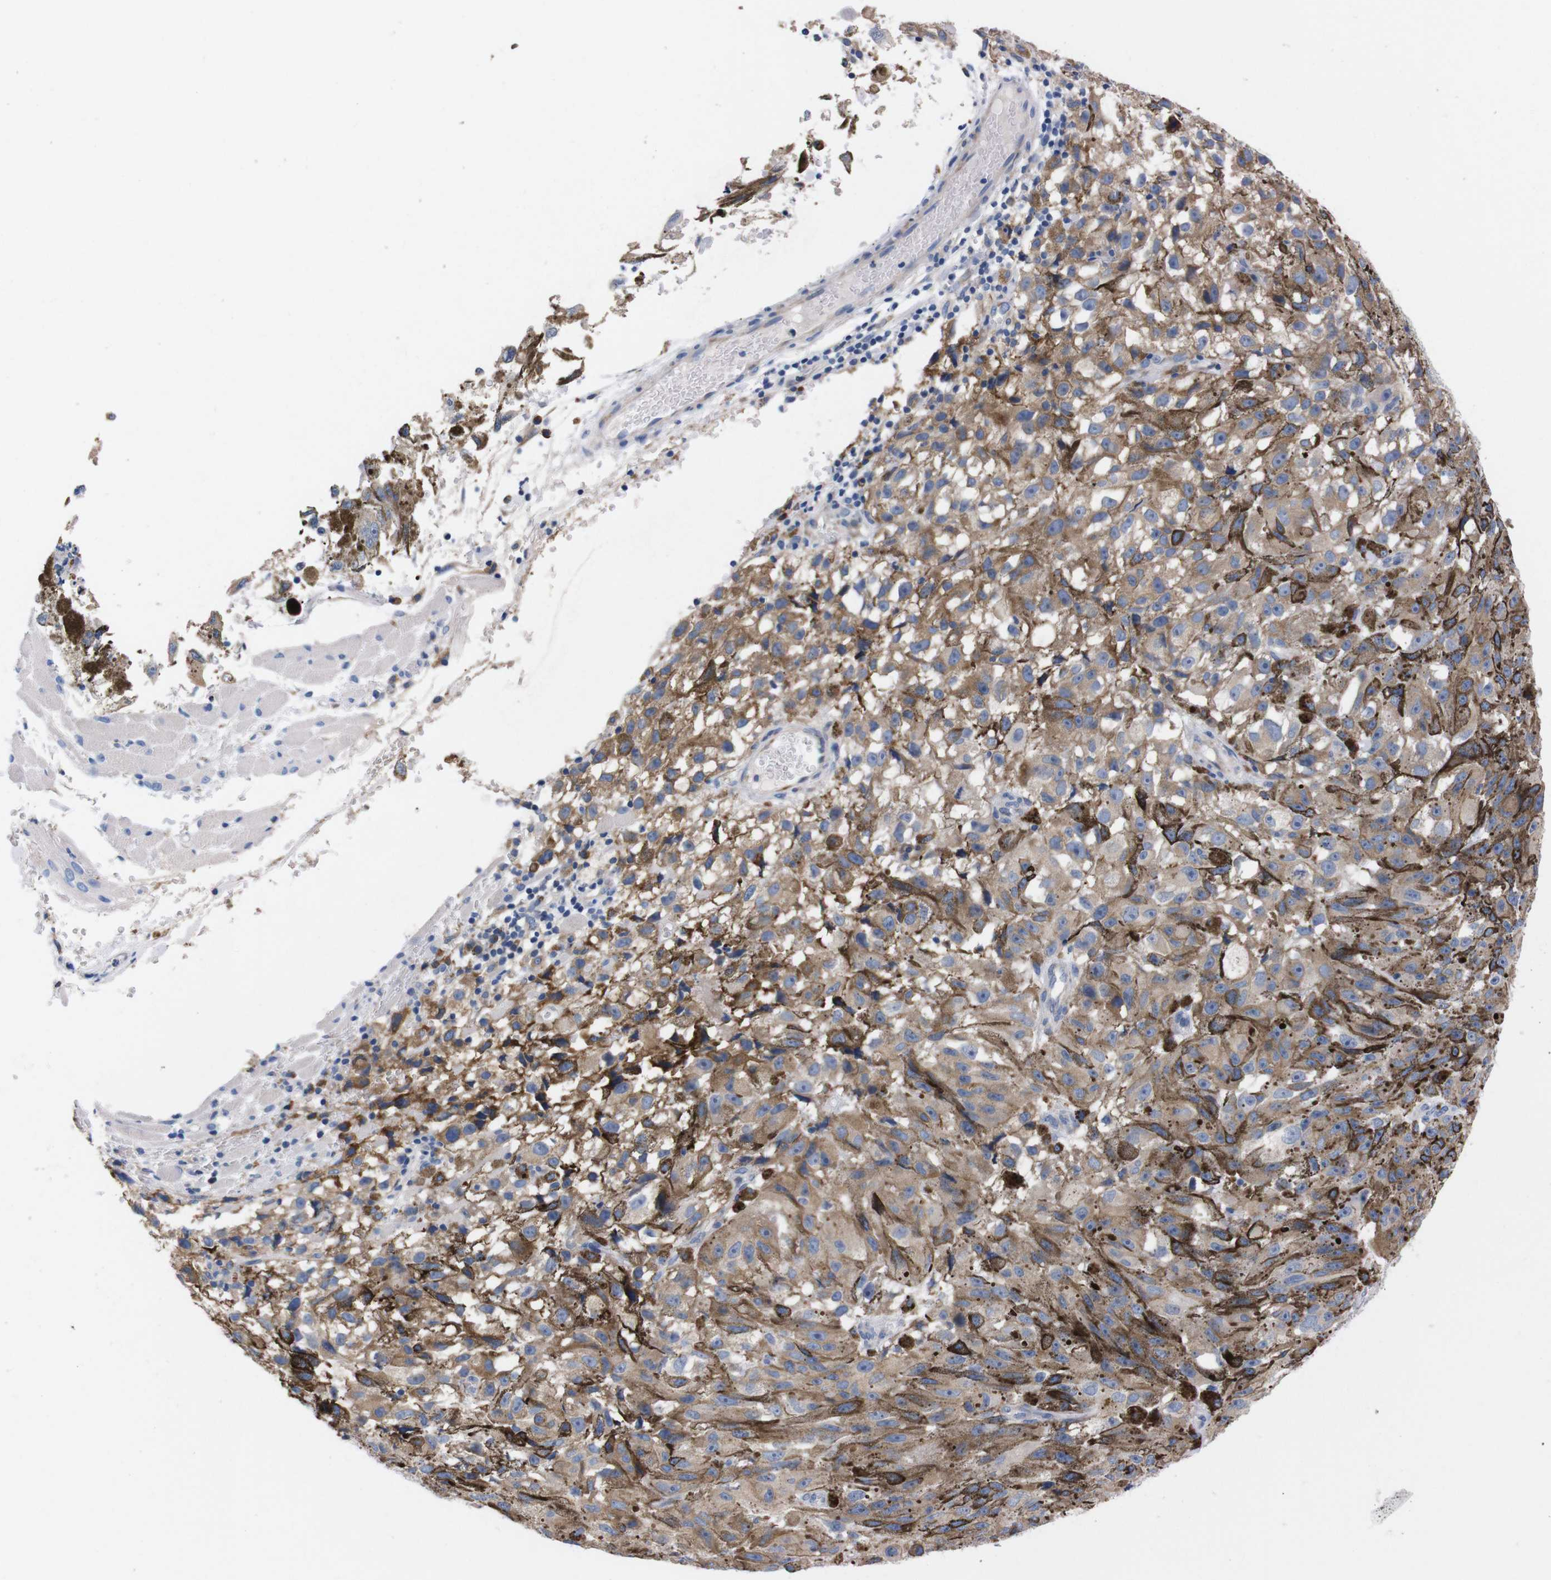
{"staining": {"intensity": "moderate", "quantity": ">75%", "location": "cytoplasmic/membranous"}, "tissue": "melanoma", "cell_type": "Tumor cells", "image_type": "cancer", "snomed": [{"axis": "morphology", "description": "Malignant melanoma, NOS"}, {"axis": "topography", "description": "Skin"}], "caption": "Immunohistochemistry staining of malignant melanoma, which shows medium levels of moderate cytoplasmic/membranous expression in approximately >75% of tumor cells indicating moderate cytoplasmic/membranous protein staining. The staining was performed using DAB (brown) for protein detection and nuclei were counterstained in hematoxylin (blue).", "gene": "NEBL", "patient": {"sex": "female", "age": 104}}